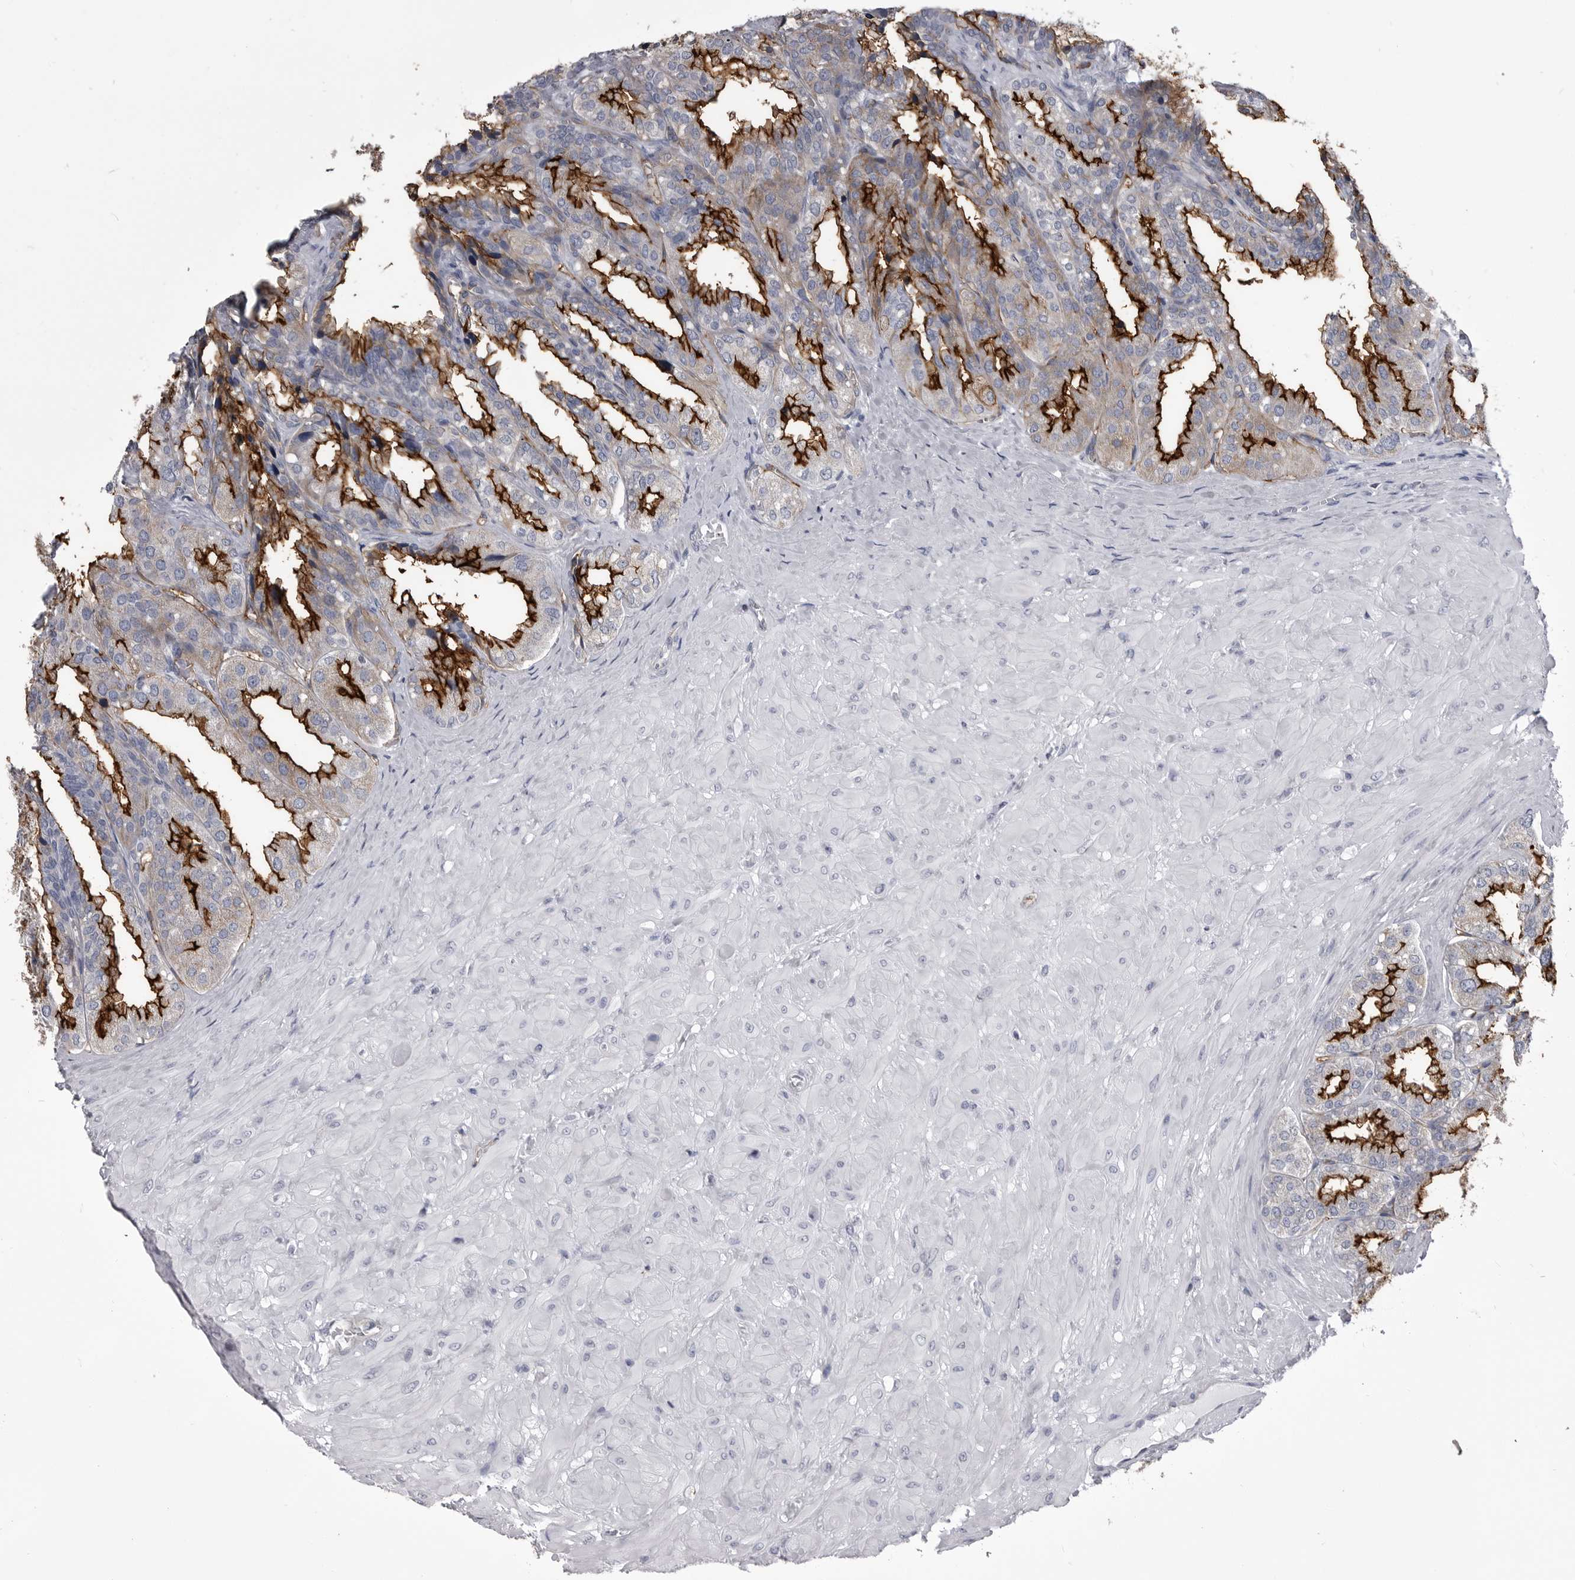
{"staining": {"intensity": "strong", "quantity": ">75%", "location": "cytoplasmic/membranous"}, "tissue": "seminal vesicle", "cell_type": "Glandular cells", "image_type": "normal", "snomed": [{"axis": "morphology", "description": "Normal tissue, NOS"}, {"axis": "topography", "description": "Prostate"}, {"axis": "topography", "description": "Seminal veicle"}], "caption": "Brown immunohistochemical staining in normal human seminal vesicle shows strong cytoplasmic/membranous staining in approximately >75% of glandular cells.", "gene": "OPLAH", "patient": {"sex": "male", "age": 51}}